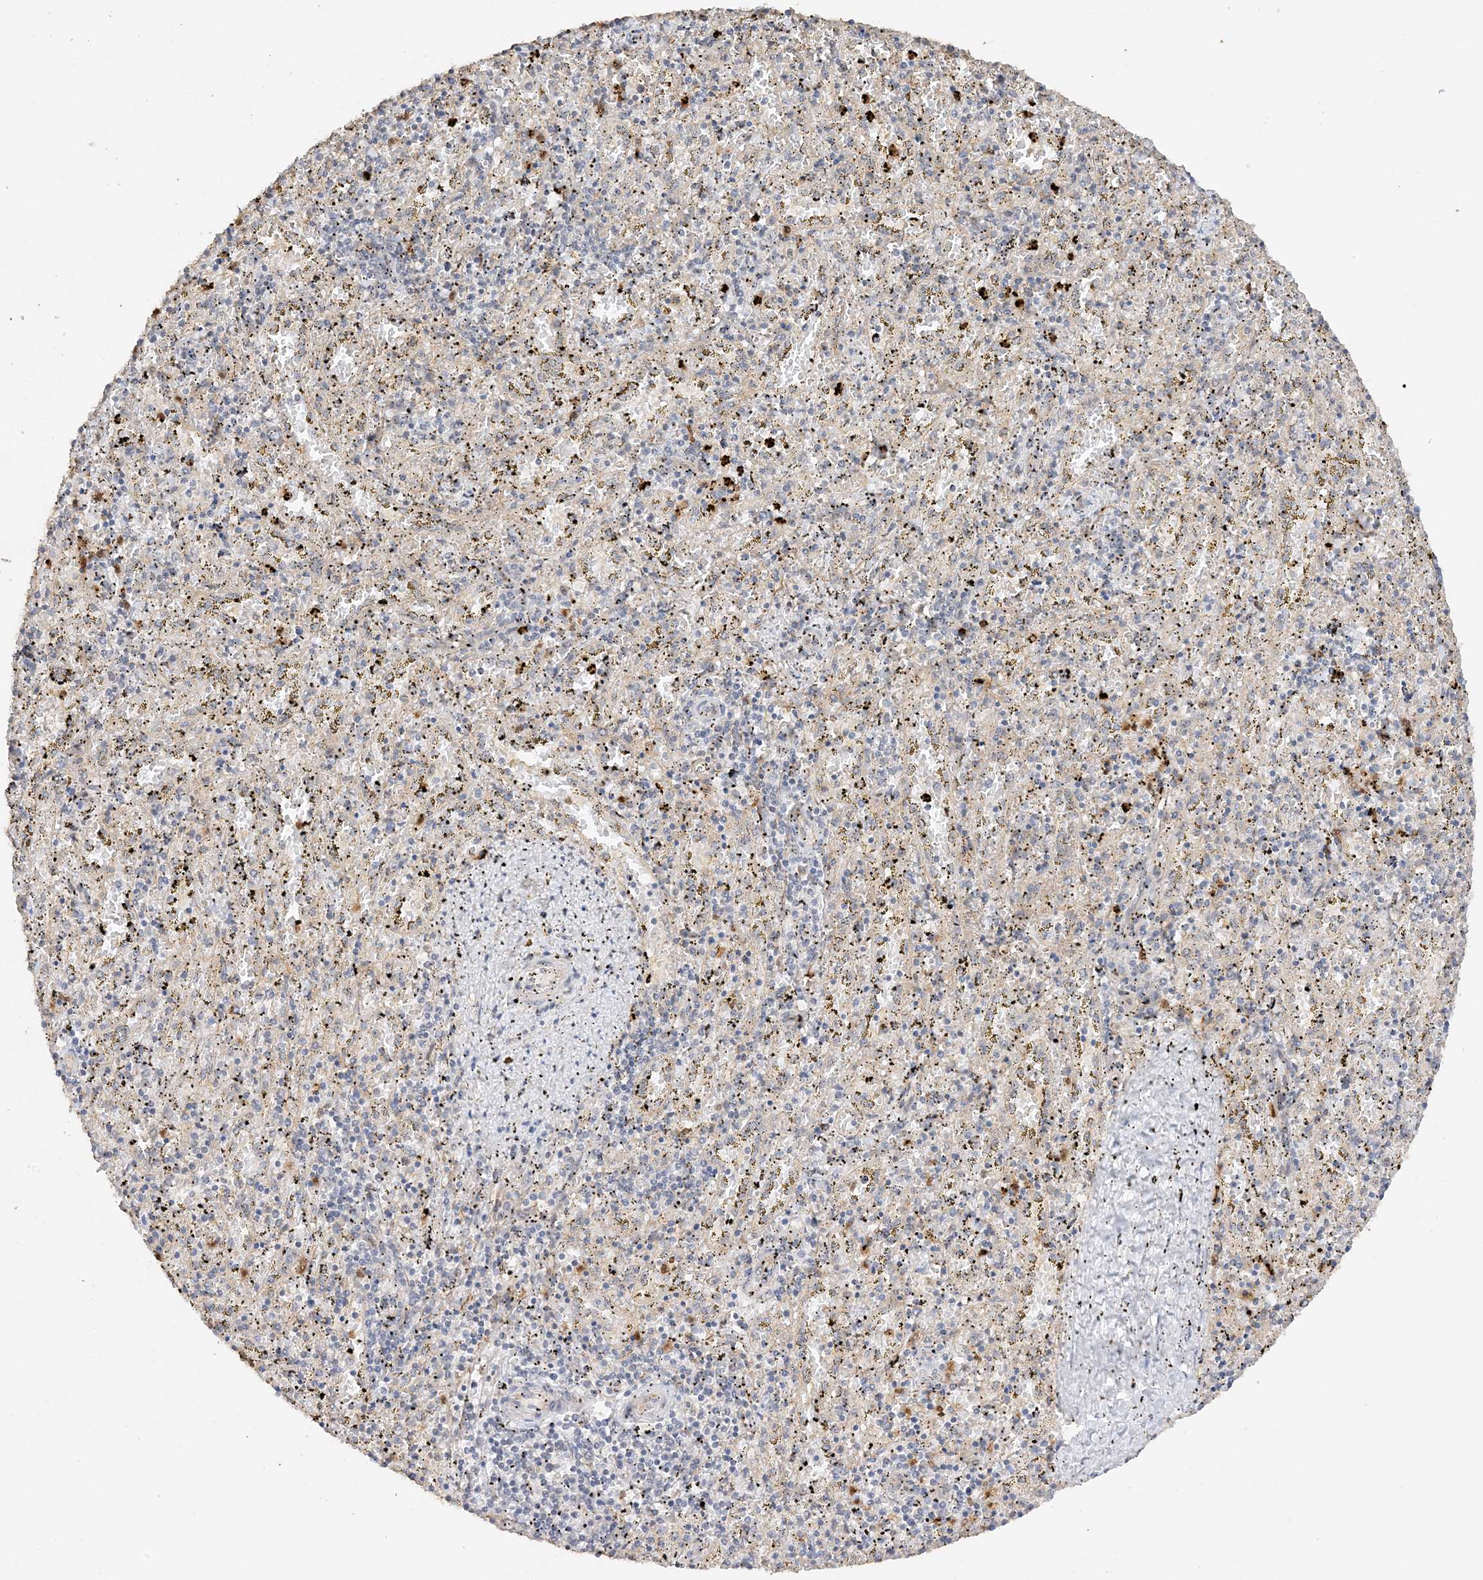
{"staining": {"intensity": "strong", "quantity": "25%-75%", "location": "cytoplasmic/membranous,nuclear"}, "tissue": "spleen", "cell_type": "Cells in red pulp", "image_type": "normal", "snomed": [{"axis": "morphology", "description": "Normal tissue, NOS"}, {"axis": "topography", "description": "Spleen"}], "caption": "Strong cytoplasmic/membranous,nuclear protein positivity is present in about 25%-75% of cells in red pulp in spleen. The protein is shown in brown color, while the nuclei are stained blue.", "gene": "DDX18", "patient": {"sex": "male", "age": 11}}